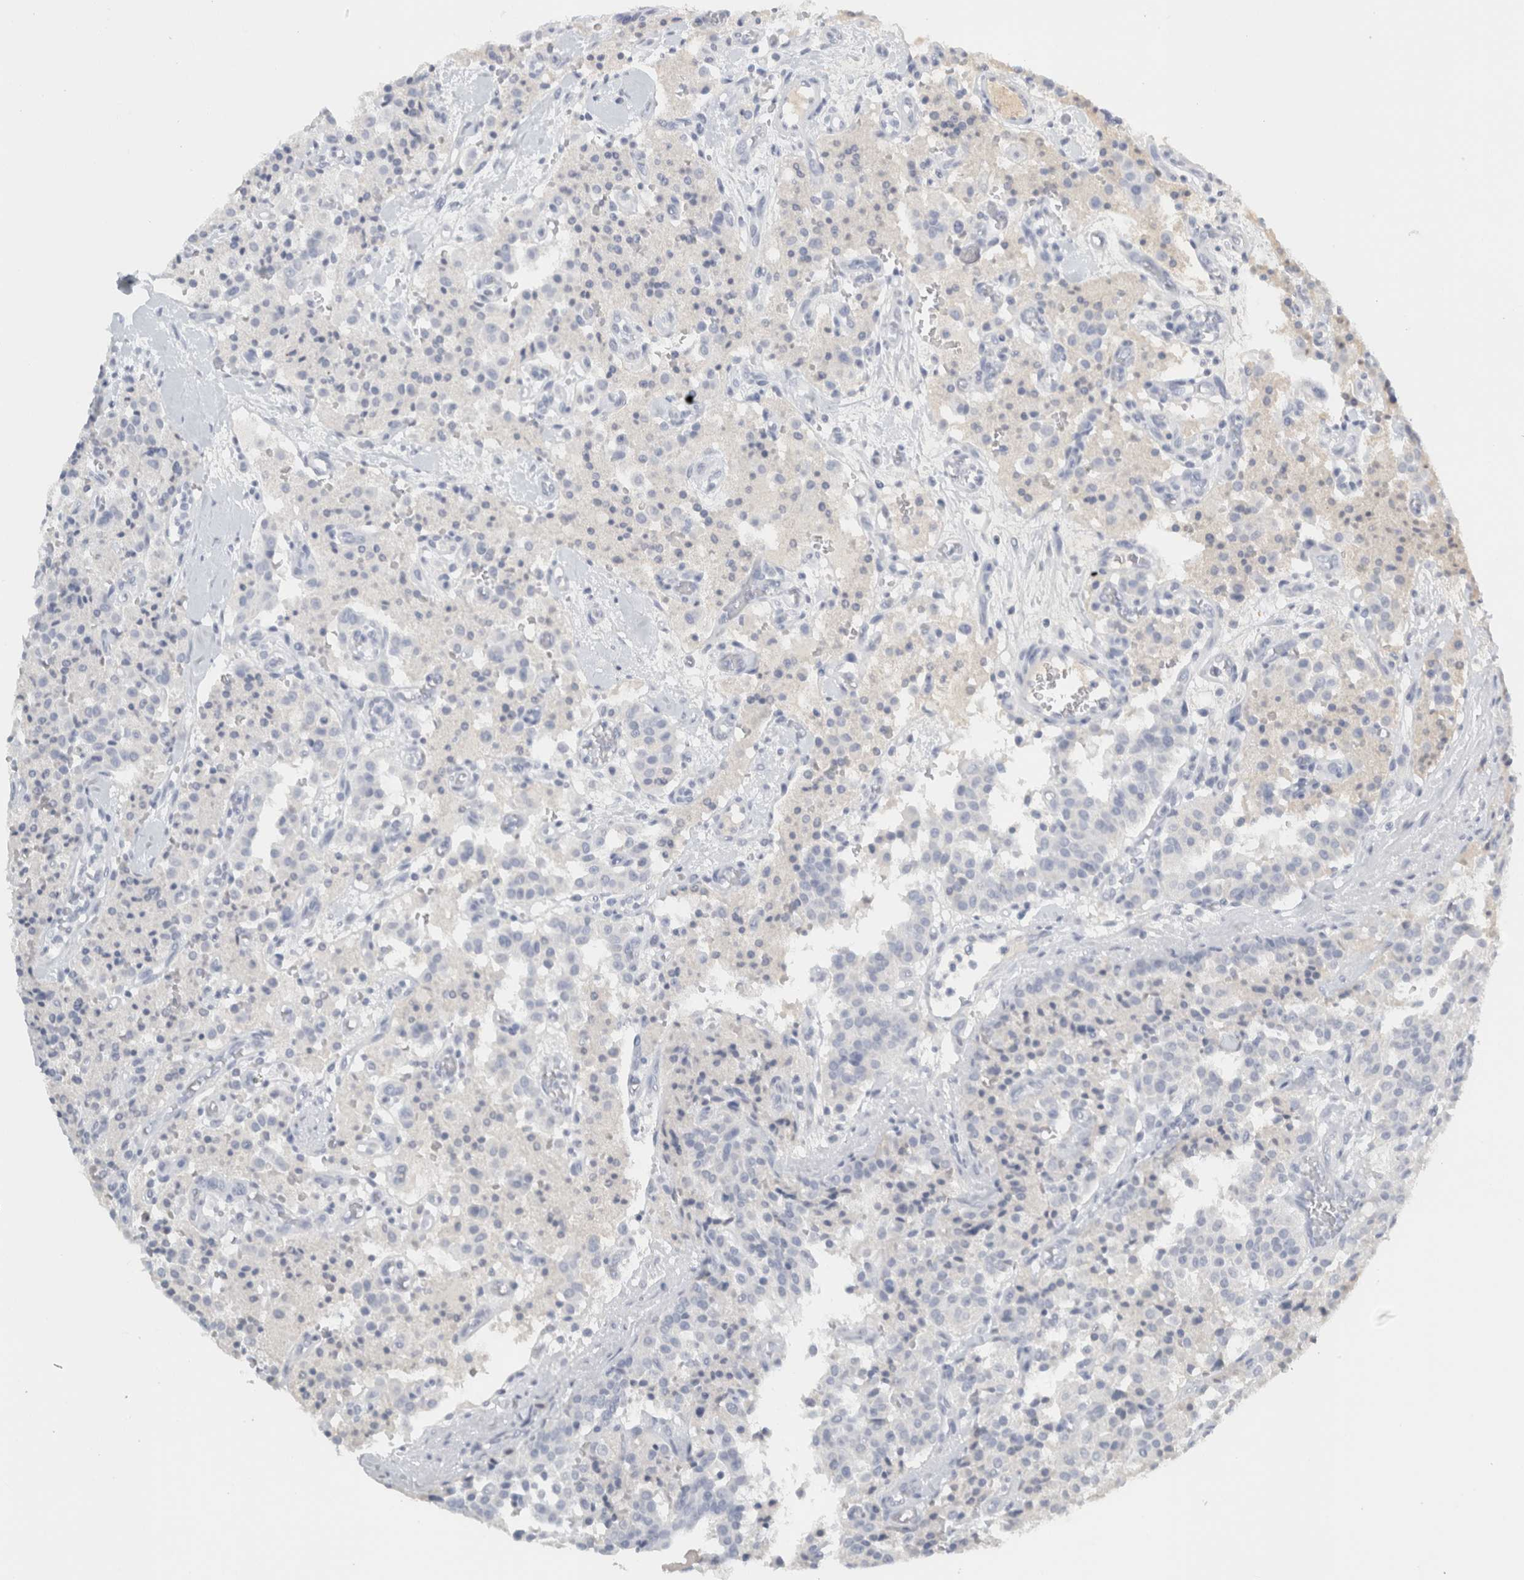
{"staining": {"intensity": "negative", "quantity": "none", "location": "none"}, "tissue": "carcinoid", "cell_type": "Tumor cells", "image_type": "cancer", "snomed": [{"axis": "morphology", "description": "Carcinoid, malignant, NOS"}, {"axis": "topography", "description": "Lung"}], "caption": "A photomicrograph of malignant carcinoid stained for a protein exhibits no brown staining in tumor cells.", "gene": "TSPAN8", "patient": {"sex": "male", "age": 30}}